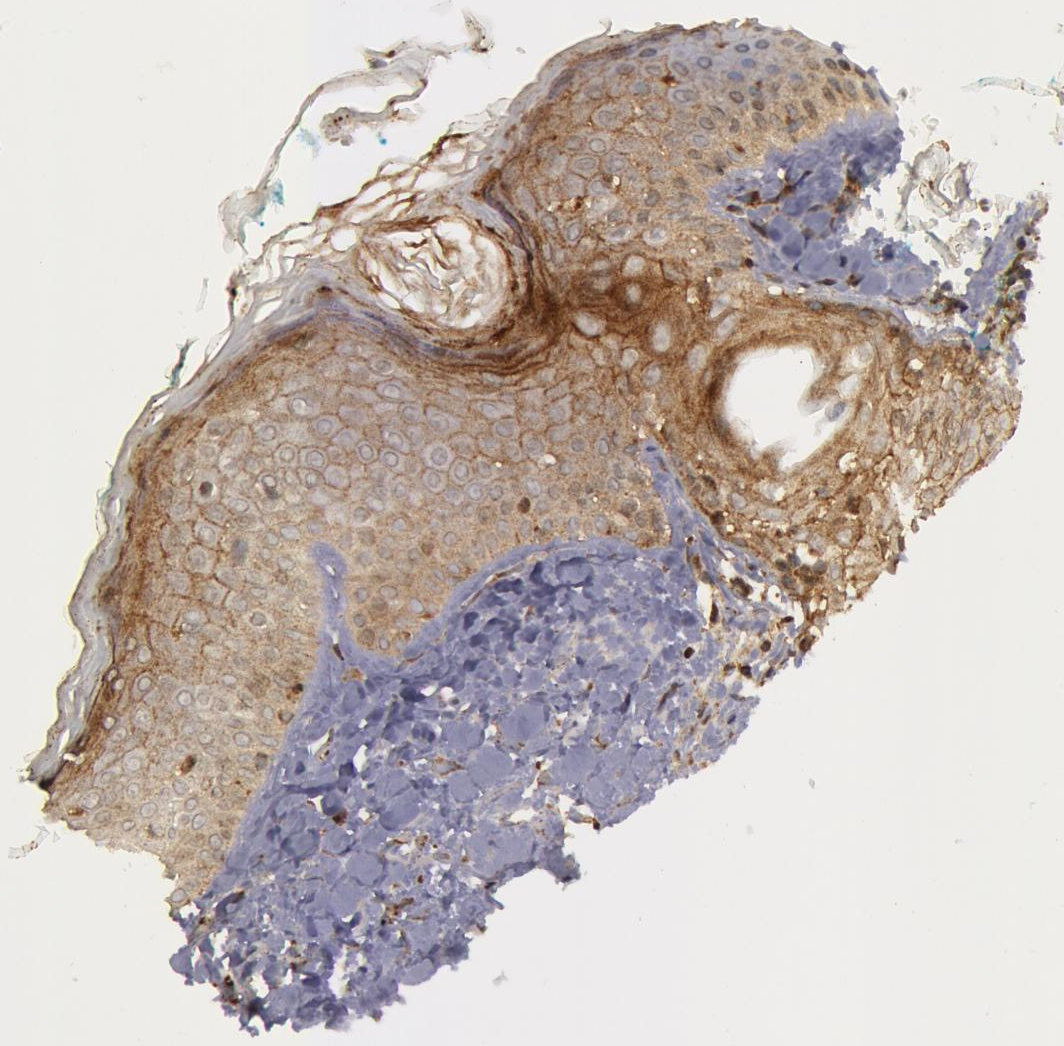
{"staining": {"intensity": "moderate", "quantity": ">75%", "location": "cytoplasmic/membranous"}, "tissue": "skin", "cell_type": "Fibroblasts", "image_type": "normal", "snomed": [{"axis": "morphology", "description": "Normal tissue, NOS"}, {"axis": "topography", "description": "Skin"}], "caption": "Fibroblasts display medium levels of moderate cytoplasmic/membranous expression in about >75% of cells in normal skin.", "gene": "ERBB2", "patient": {"sex": "male", "age": 86}}